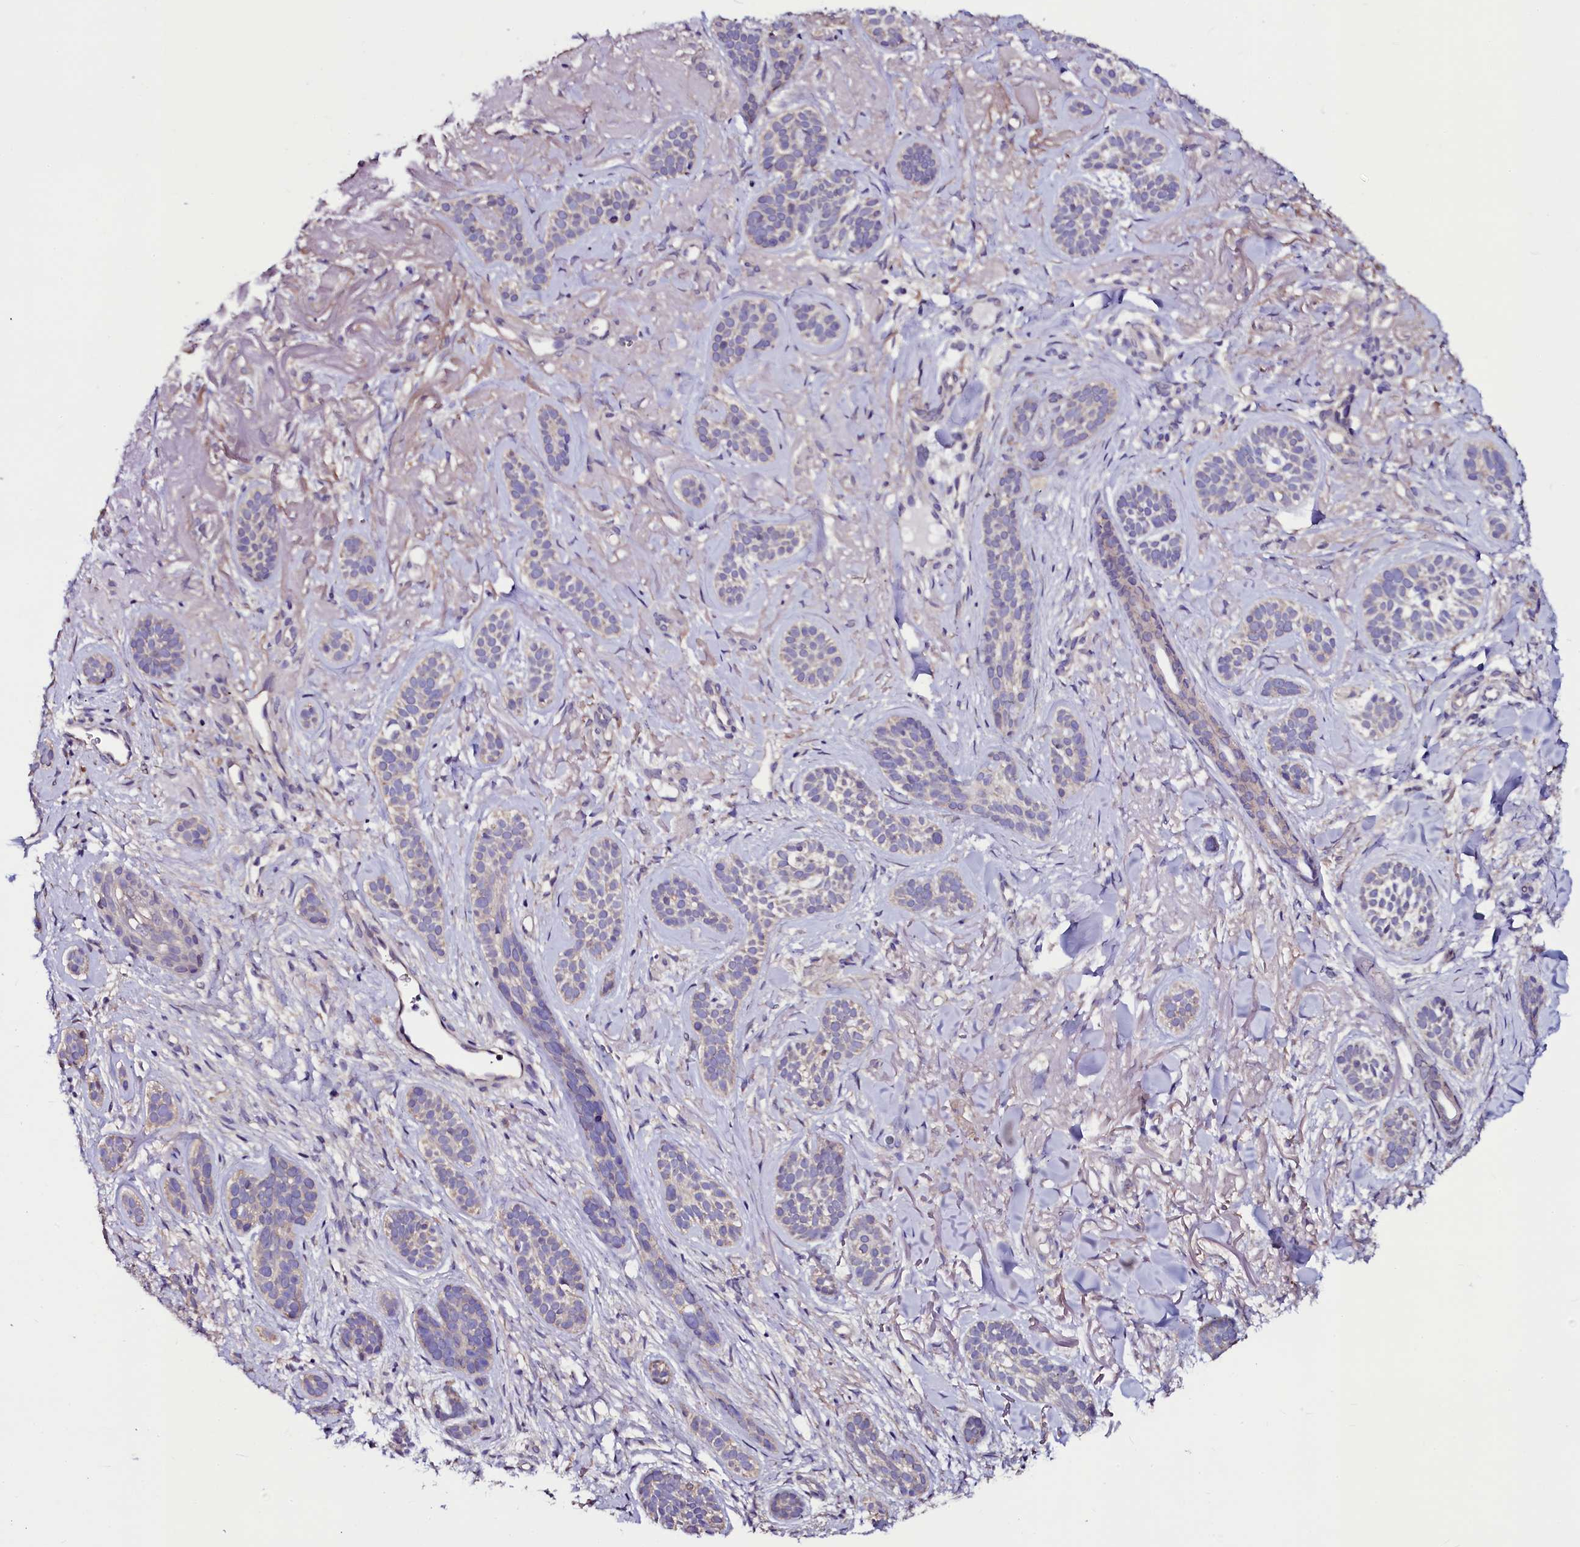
{"staining": {"intensity": "weak", "quantity": "<25%", "location": "cytoplasmic/membranous"}, "tissue": "skin cancer", "cell_type": "Tumor cells", "image_type": "cancer", "snomed": [{"axis": "morphology", "description": "Basal cell carcinoma"}, {"axis": "topography", "description": "Skin"}], "caption": "High magnification brightfield microscopy of skin basal cell carcinoma stained with DAB (brown) and counterstained with hematoxylin (blue): tumor cells show no significant positivity. The staining was performed using DAB to visualize the protein expression in brown, while the nuclei were stained in blue with hematoxylin (Magnification: 20x).", "gene": "USPL1", "patient": {"sex": "male", "age": 71}}